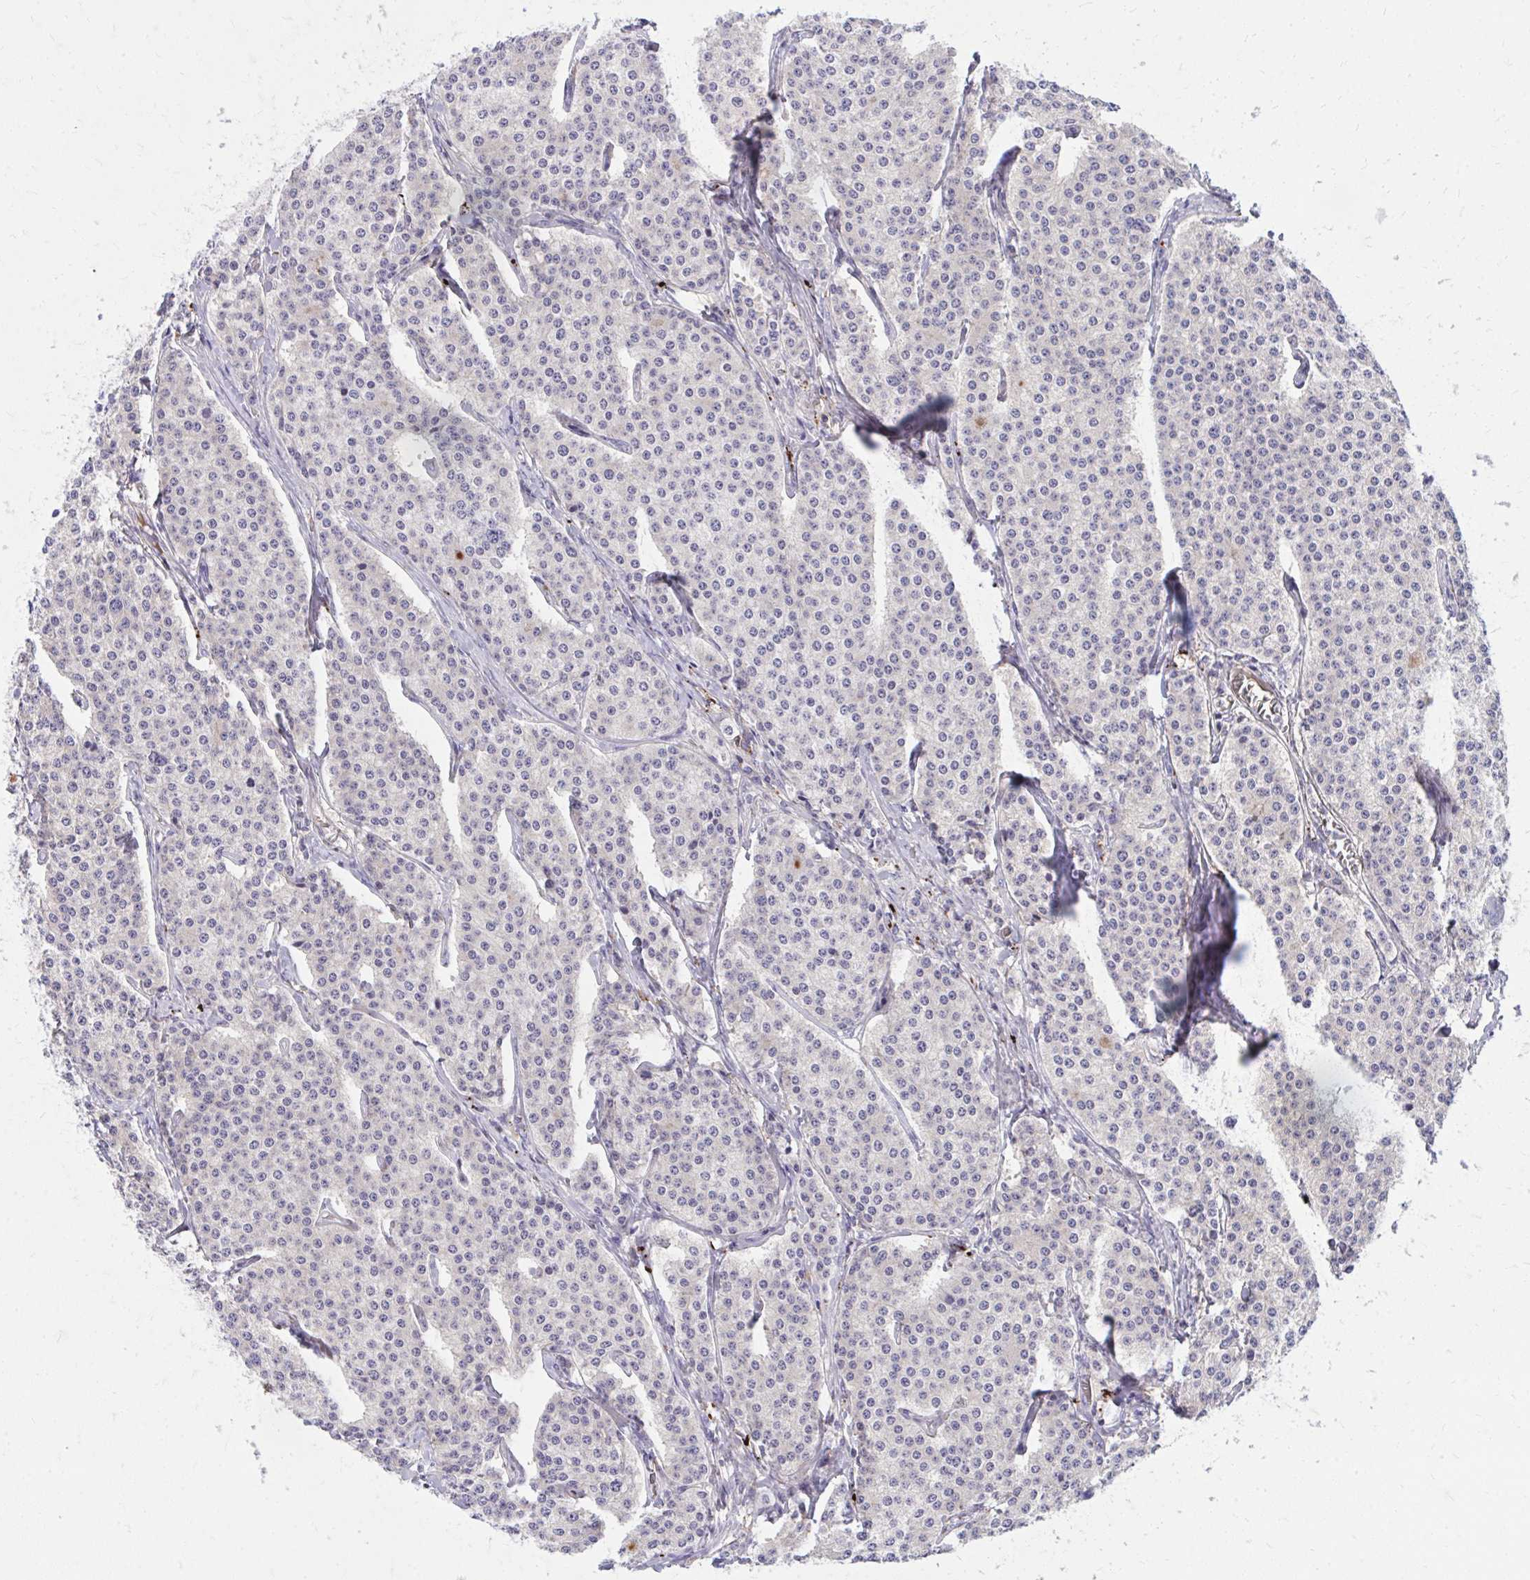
{"staining": {"intensity": "negative", "quantity": "none", "location": "none"}, "tissue": "carcinoid", "cell_type": "Tumor cells", "image_type": "cancer", "snomed": [{"axis": "morphology", "description": "Carcinoid, malignant, NOS"}, {"axis": "topography", "description": "Small intestine"}], "caption": "This is a histopathology image of immunohistochemistry (IHC) staining of carcinoid, which shows no positivity in tumor cells. The staining was performed using DAB to visualize the protein expression in brown, while the nuclei were stained in blue with hematoxylin (Magnification: 20x).", "gene": "TP53I11", "patient": {"sex": "female", "age": 64}}